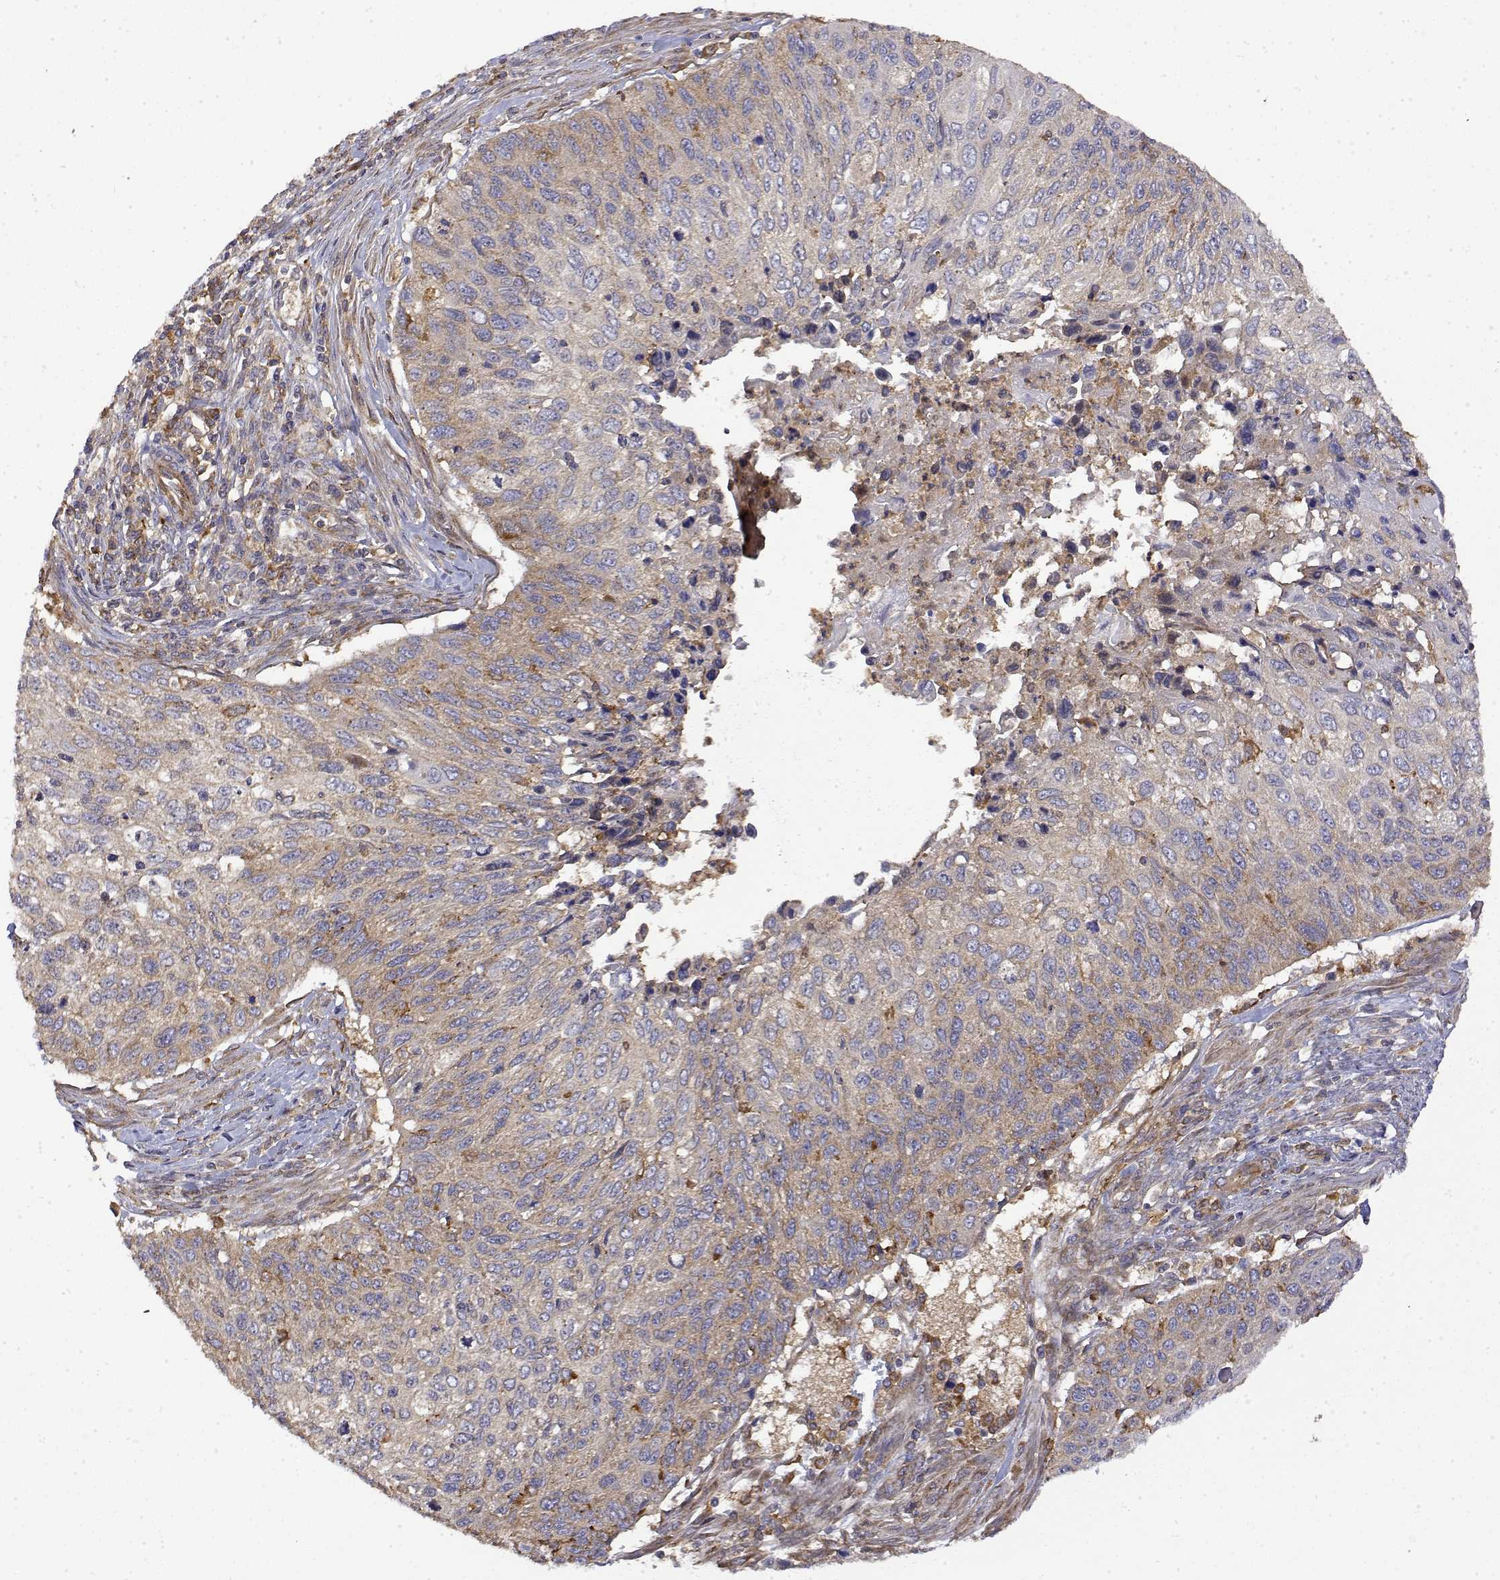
{"staining": {"intensity": "weak", "quantity": "<25%", "location": "cytoplasmic/membranous"}, "tissue": "cervical cancer", "cell_type": "Tumor cells", "image_type": "cancer", "snomed": [{"axis": "morphology", "description": "Squamous cell carcinoma, NOS"}, {"axis": "topography", "description": "Cervix"}], "caption": "Cervical squamous cell carcinoma was stained to show a protein in brown. There is no significant staining in tumor cells.", "gene": "PACSIN2", "patient": {"sex": "female", "age": 70}}